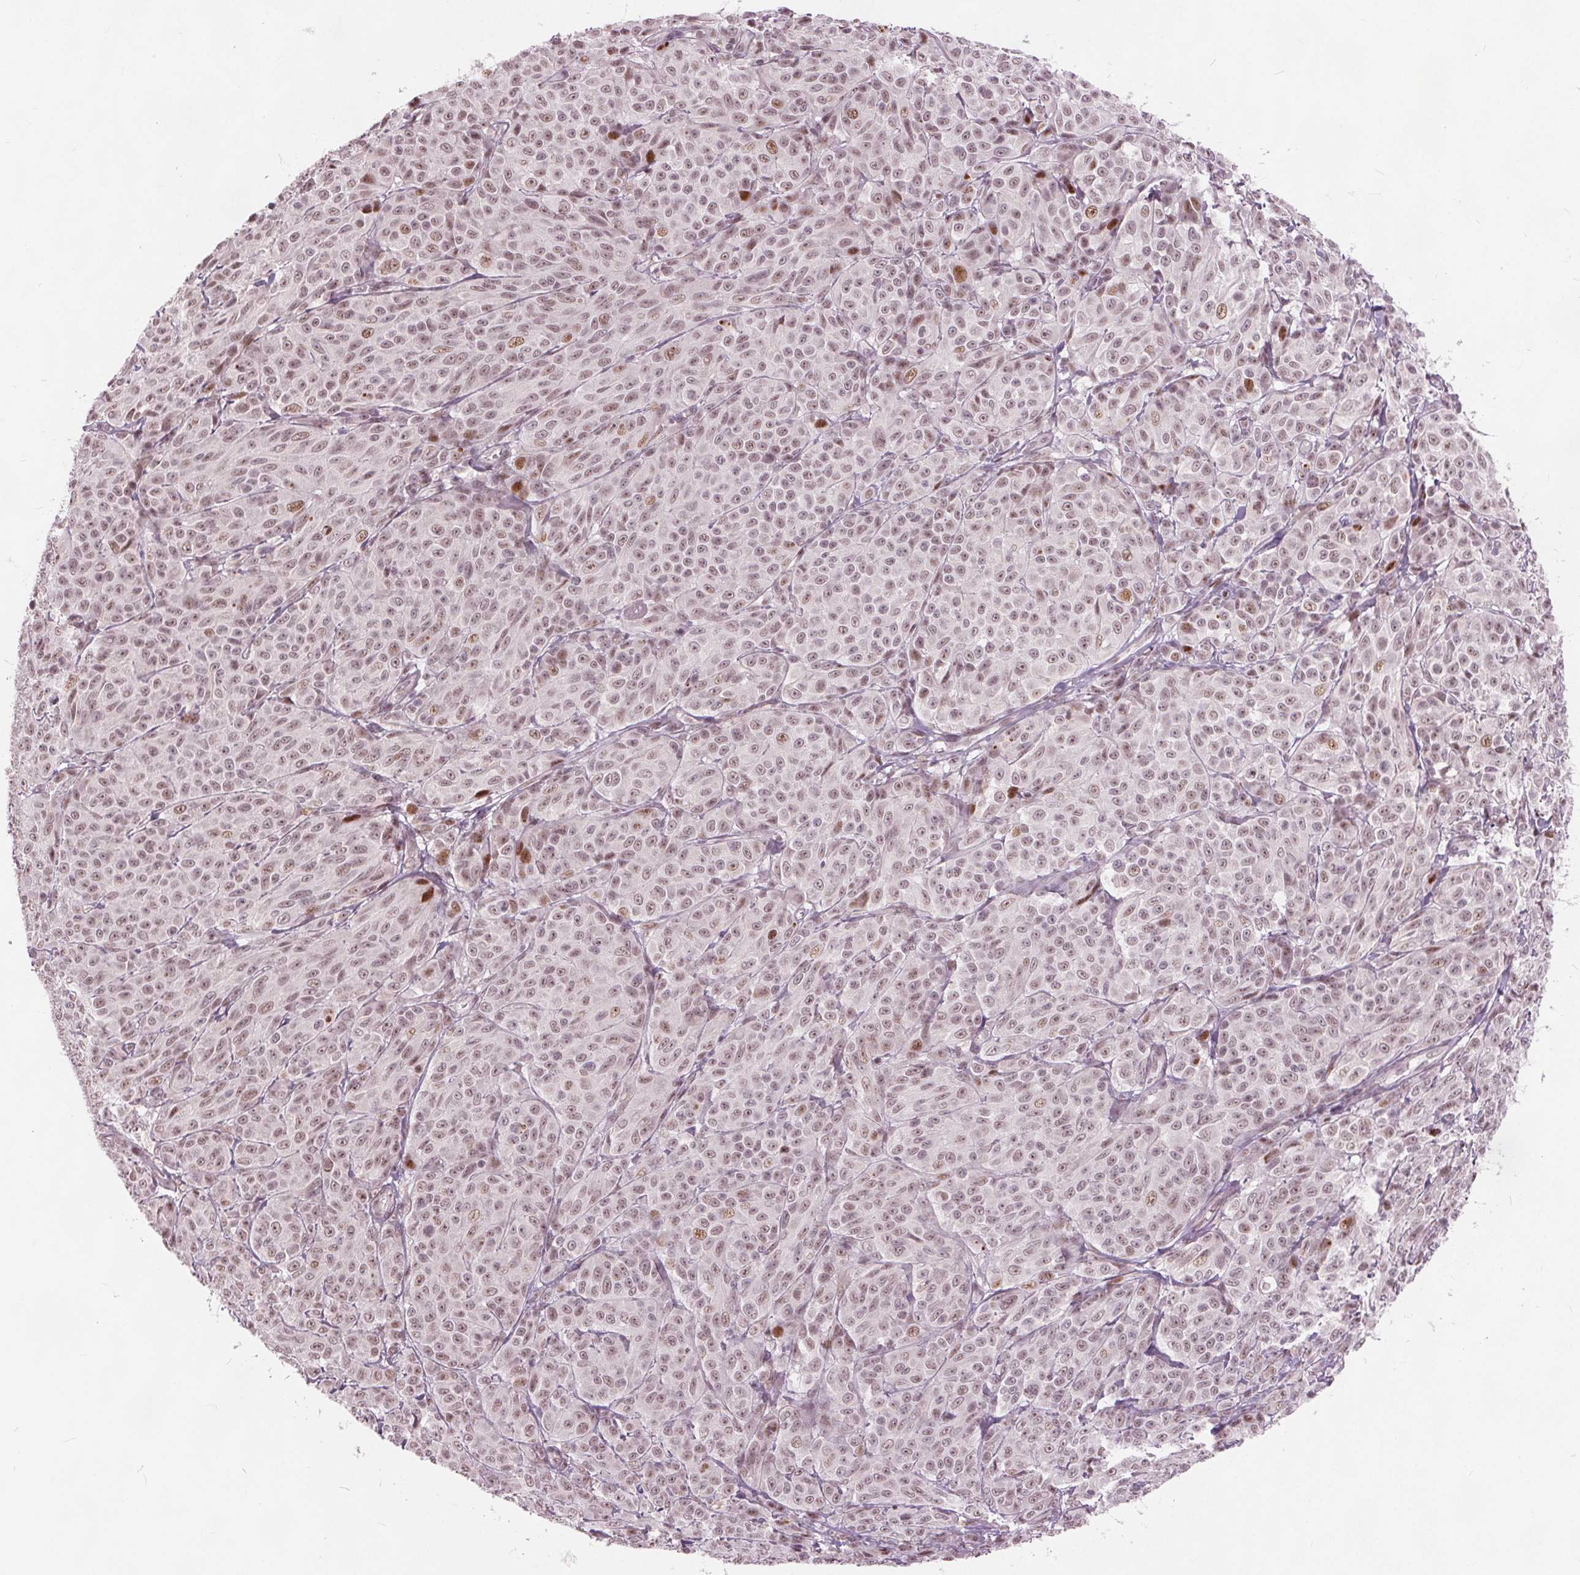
{"staining": {"intensity": "moderate", "quantity": ">75%", "location": "nuclear"}, "tissue": "melanoma", "cell_type": "Tumor cells", "image_type": "cancer", "snomed": [{"axis": "morphology", "description": "Malignant melanoma, NOS"}, {"axis": "topography", "description": "Skin"}], "caption": "A brown stain shows moderate nuclear expression of a protein in melanoma tumor cells. (DAB (3,3'-diaminobenzidine) IHC, brown staining for protein, blue staining for nuclei).", "gene": "TTC34", "patient": {"sex": "male", "age": 89}}